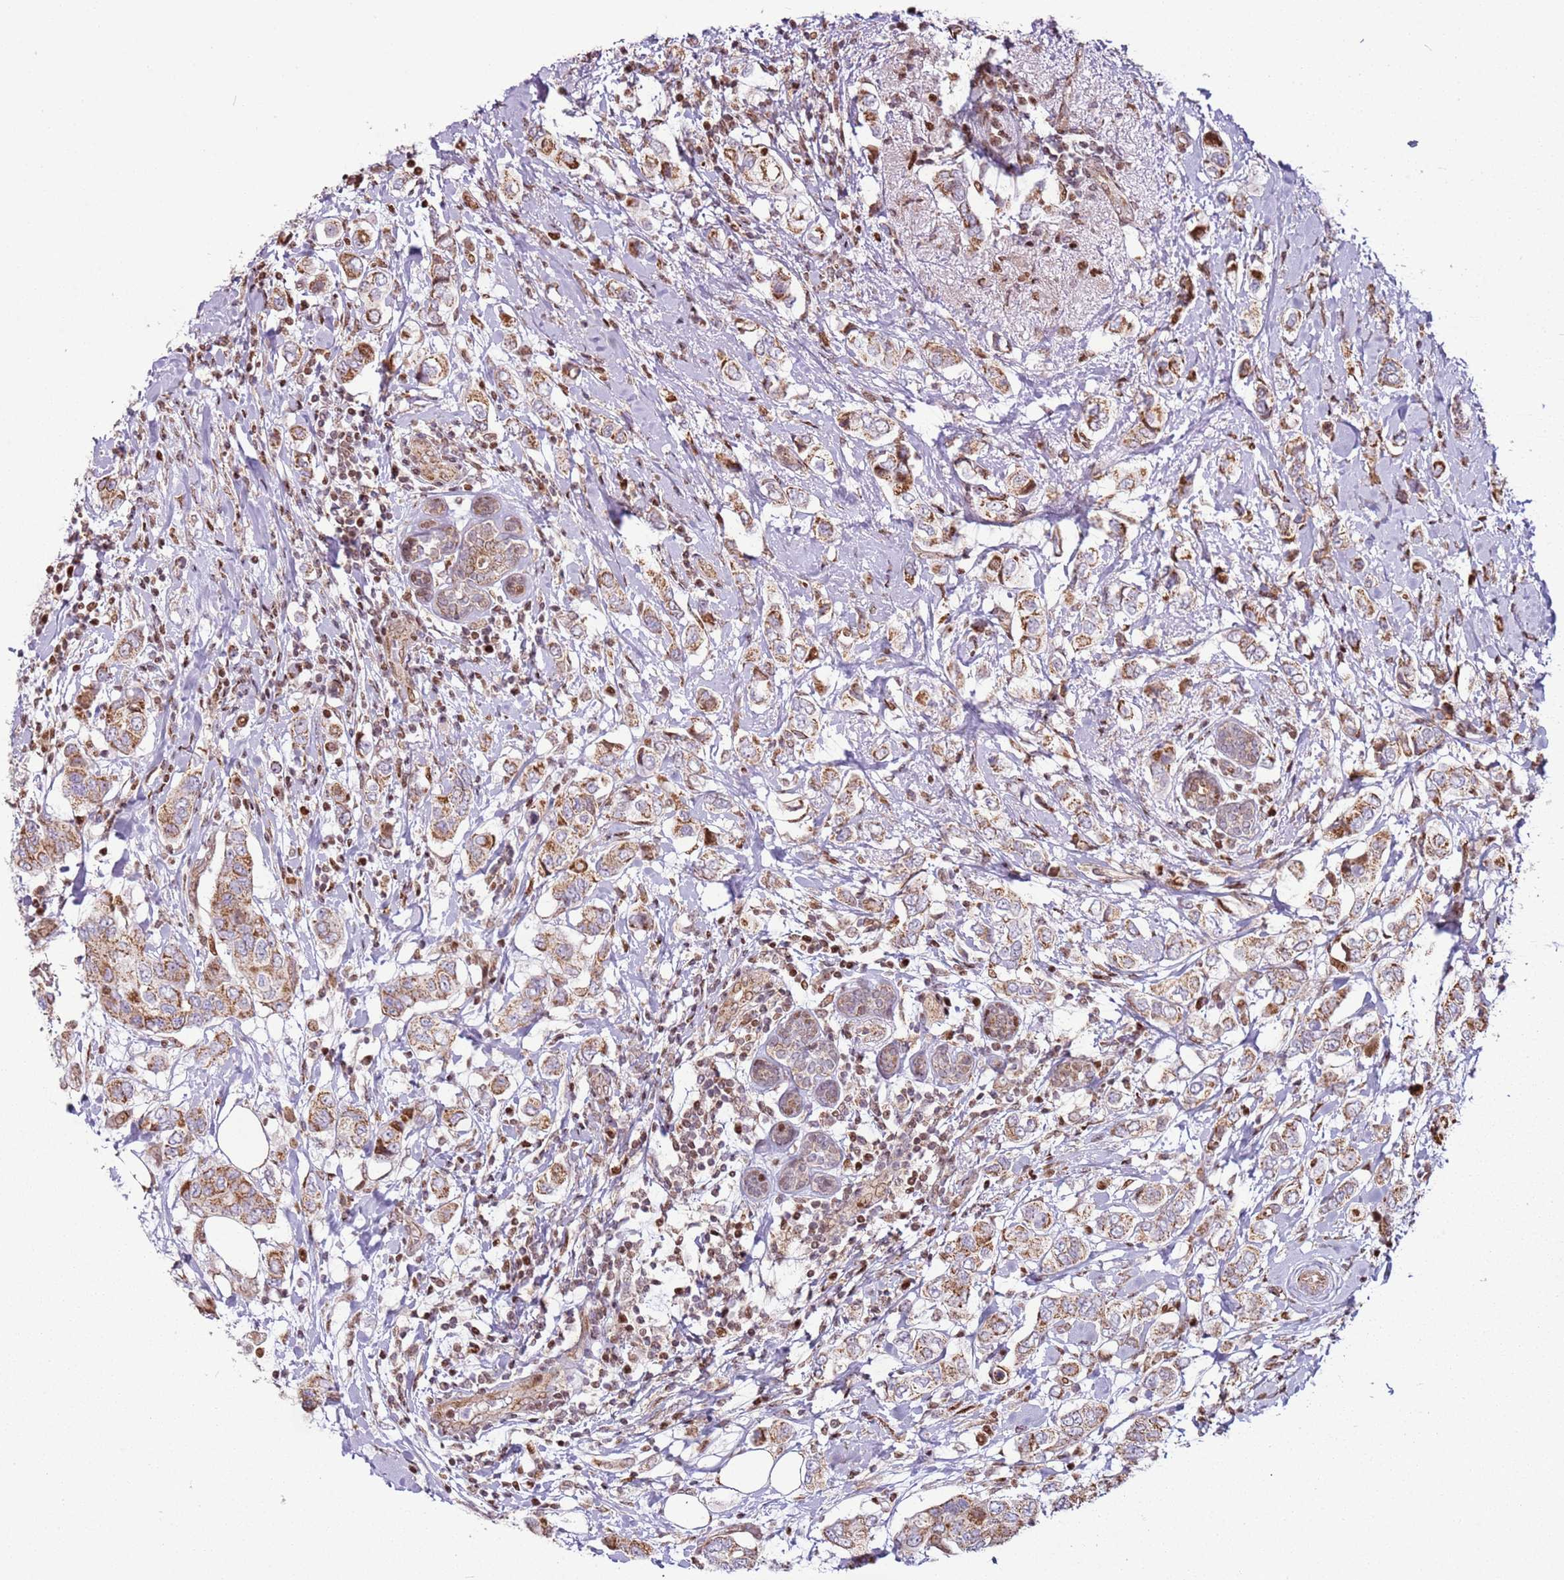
{"staining": {"intensity": "moderate", "quantity": ">75%", "location": "cytoplasmic/membranous"}, "tissue": "breast cancer", "cell_type": "Tumor cells", "image_type": "cancer", "snomed": [{"axis": "morphology", "description": "Lobular carcinoma"}, {"axis": "topography", "description": "Breast"}], "caption": "Brown immunohistochemical staining in human breast cancer shows moderate cytoplasmic/membranous staining in about >75% of tumor cells. The staining was performed using DAB (3,3'-diaminobenzidine) to visualize the protein expression in brown, while the nuclei were stained in blue with hematoxylin (Magnification: 20x).", "gene": "PCTP", "patient": {"sex": "female", "age": 51}}